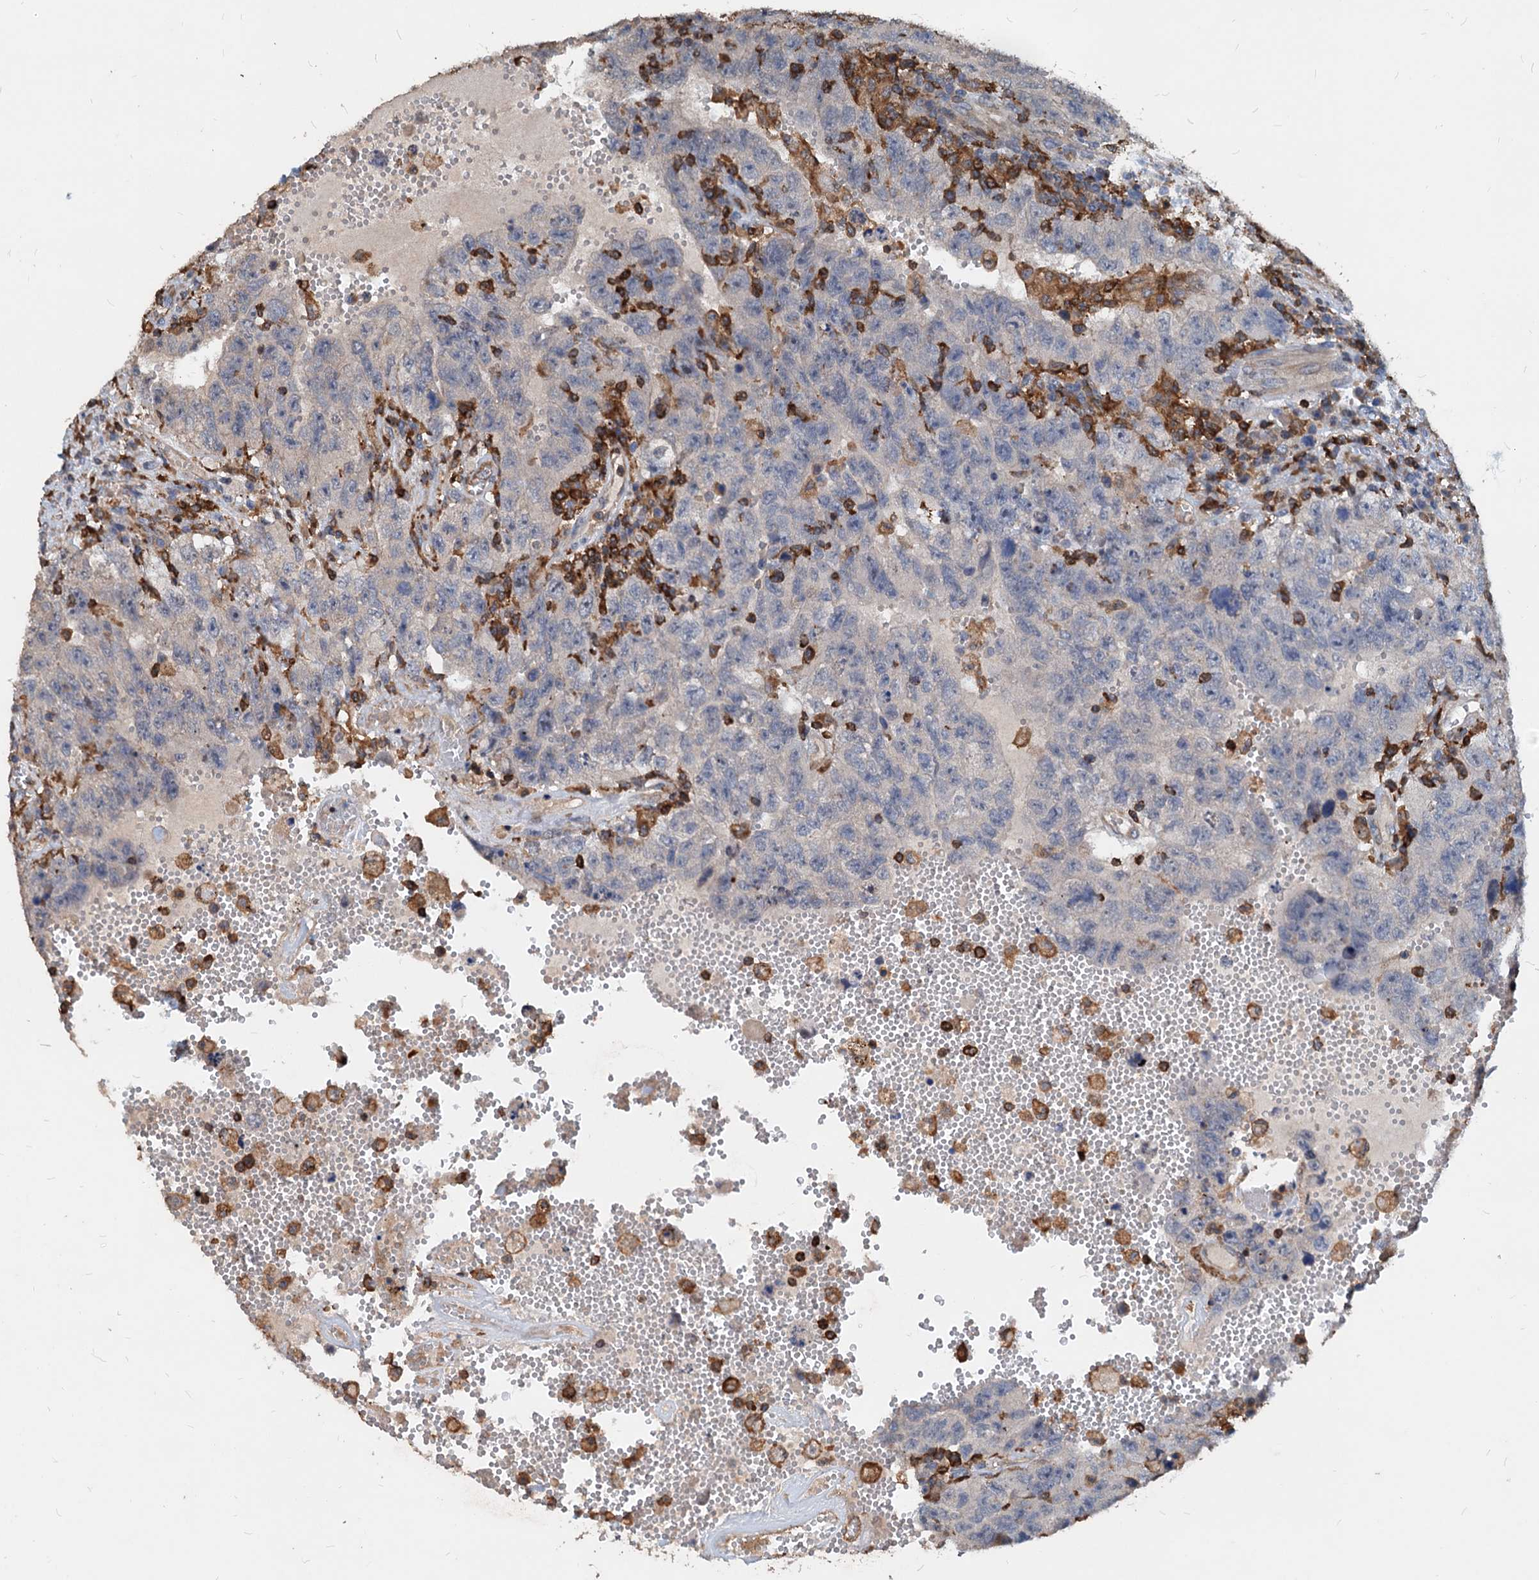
{"staining": {"intensity": "negative", "quantity": "none", "location": "none"}, "tissue": "testis cancer", "cell_type": "Tumor cells", "image_type": "cancer", "snomed": [{"axis": "morphology", "description": "Carcinoma, Embryonal, NOS"}, {"axis": "topography", "description": "Testis"}], "caption": "Human testis cancer stained for a protein using immunohistochemistry (IHC) reveals no staining in tumor cells.", "gene": "LCP2", "patient": {"sex": "male", "age": 26}}